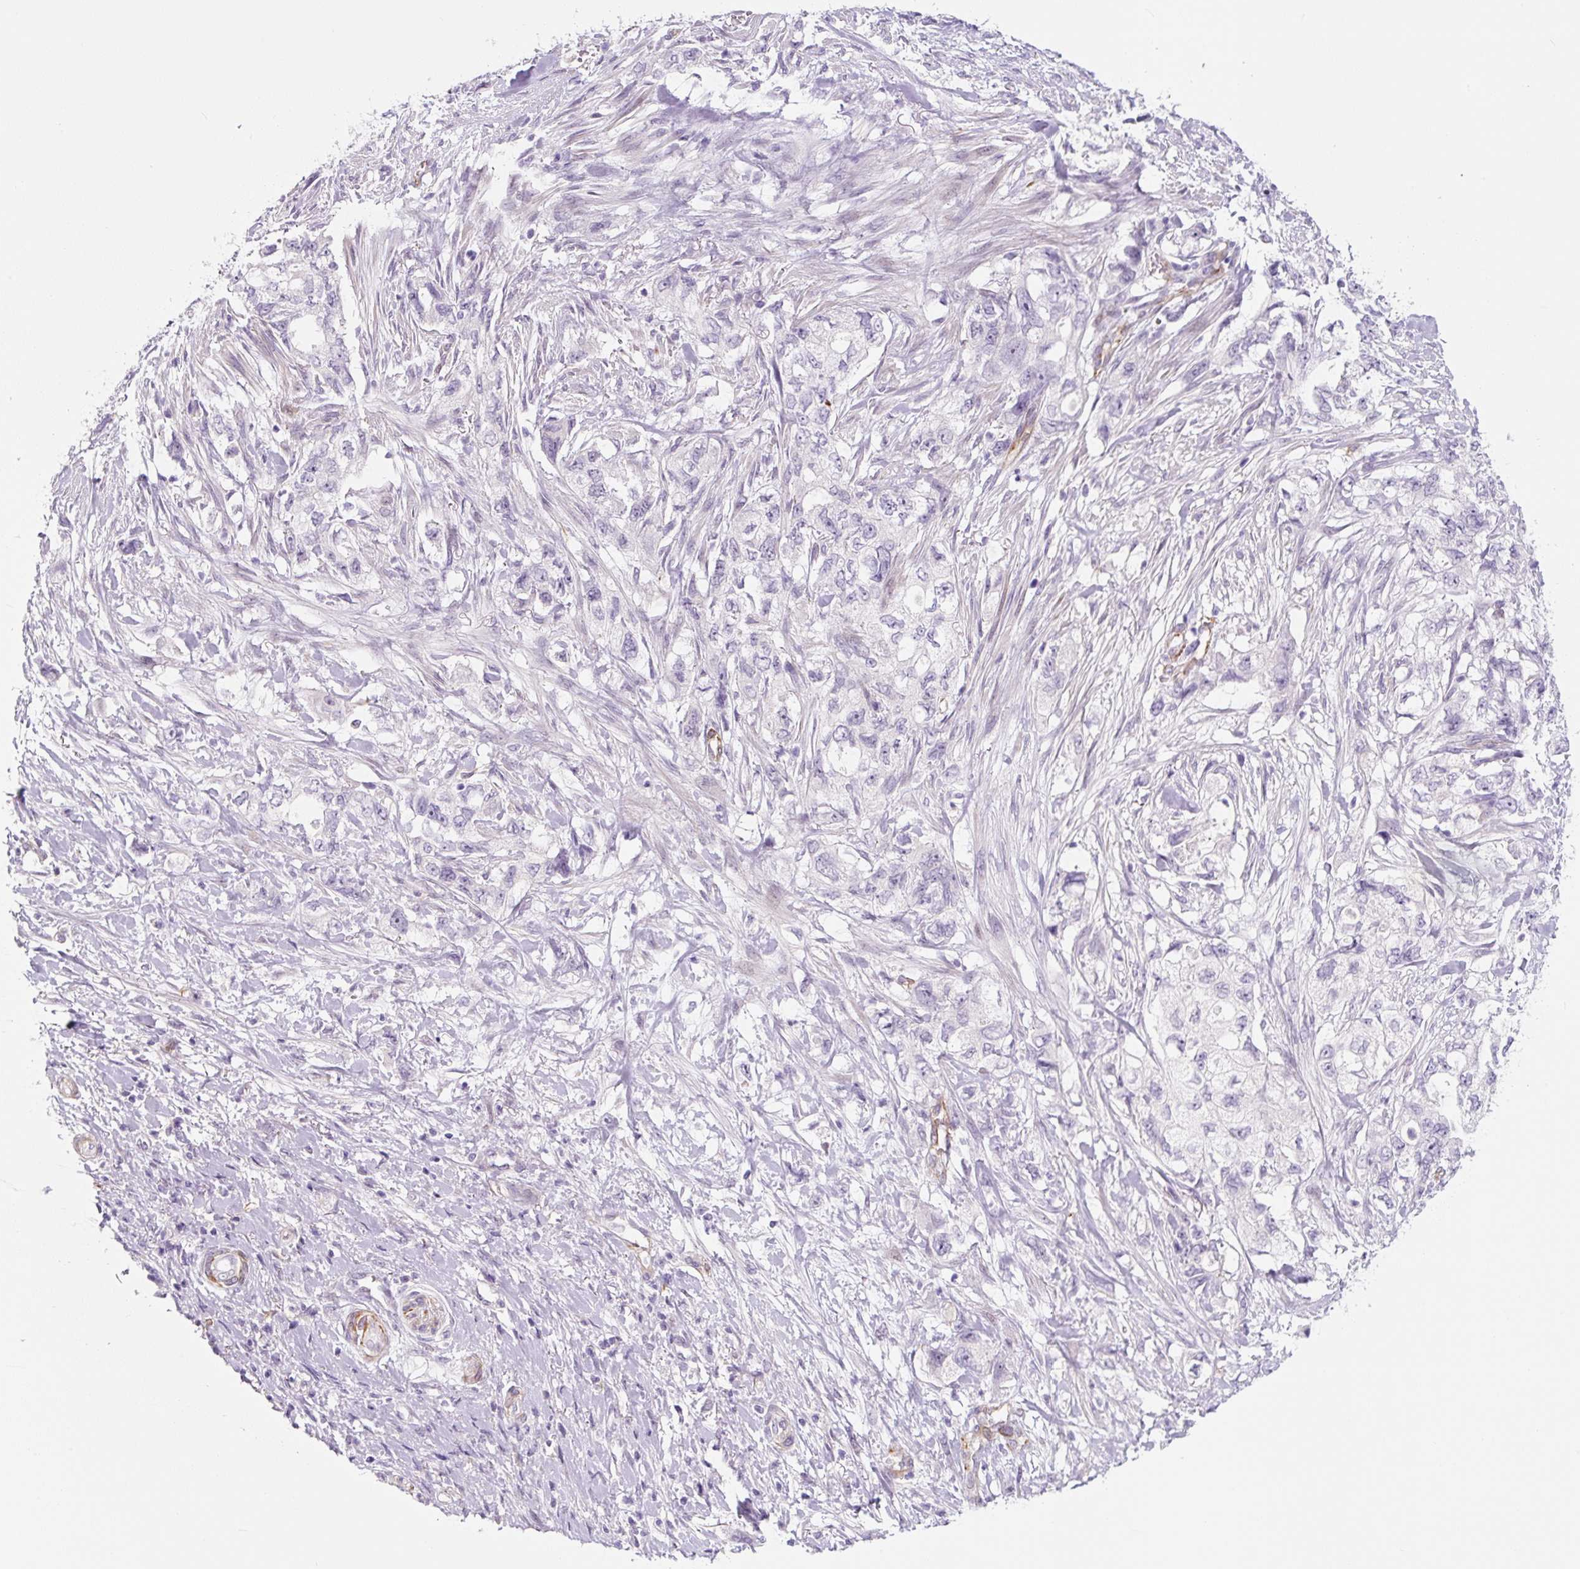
{"staining": {"intensity": "negative", "quantity": "none", "location": "none"}, "tissue": "pancreatic cancer", "cell_type": "Tumor cells", "image_type": "cancer", "snomed": [{"axis": "morphology", "description": "Adenocarcinoma, NOS"}, {"axis": "topography", "description": "Pancreas"}], "caption": "IHC micrograph of pancreatic adenocarcinoma stained for a protein (brown), which exhibits no positivity in tumor cells.", "gene": "CCL25", "patient": {"sex": "female", "age": 73}}